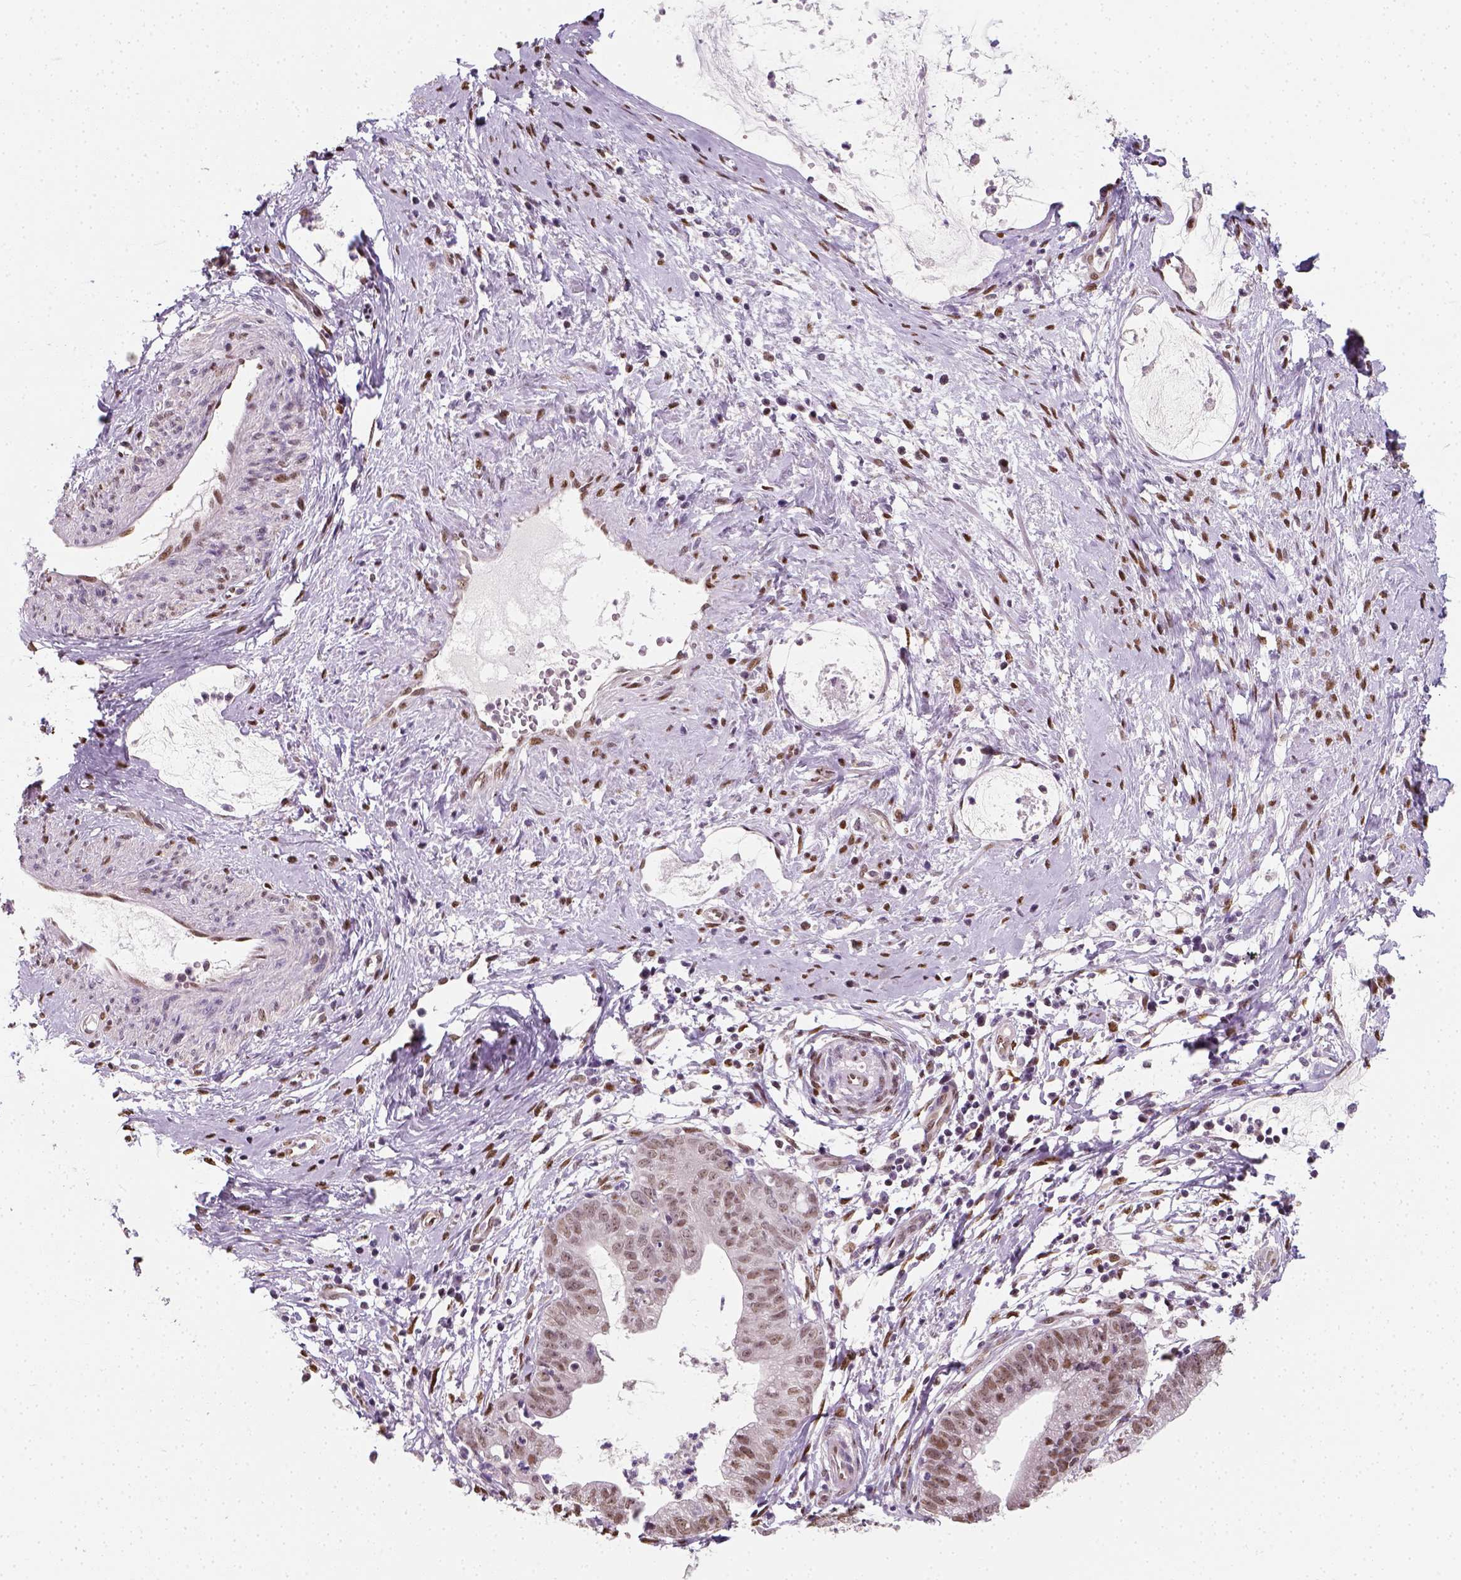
{"staining": {"intensity": "moderate", "quantity": ">75%", "location": "nuclear"}, "tissue": "cervical cancer", "cell_type": "Tumor cells", "image_type": "cancer", "snomed": [{"axis": "morphology", "description": "Normal tissue, NOS"}, {"axis": "morphology", "description": "Adenocarcinoma, NOS"}, {"axis": "topography", "description": "Cervix"}], "caption": "A histopathology image showing moderate nuclear positivity in approximately >75% of tumor cells in adenocarcinoma (cervical), as visualized by brown immunohistochemical staining.", "gene": "C1orf112", "patient": {"sex": "female", "age": 38}}